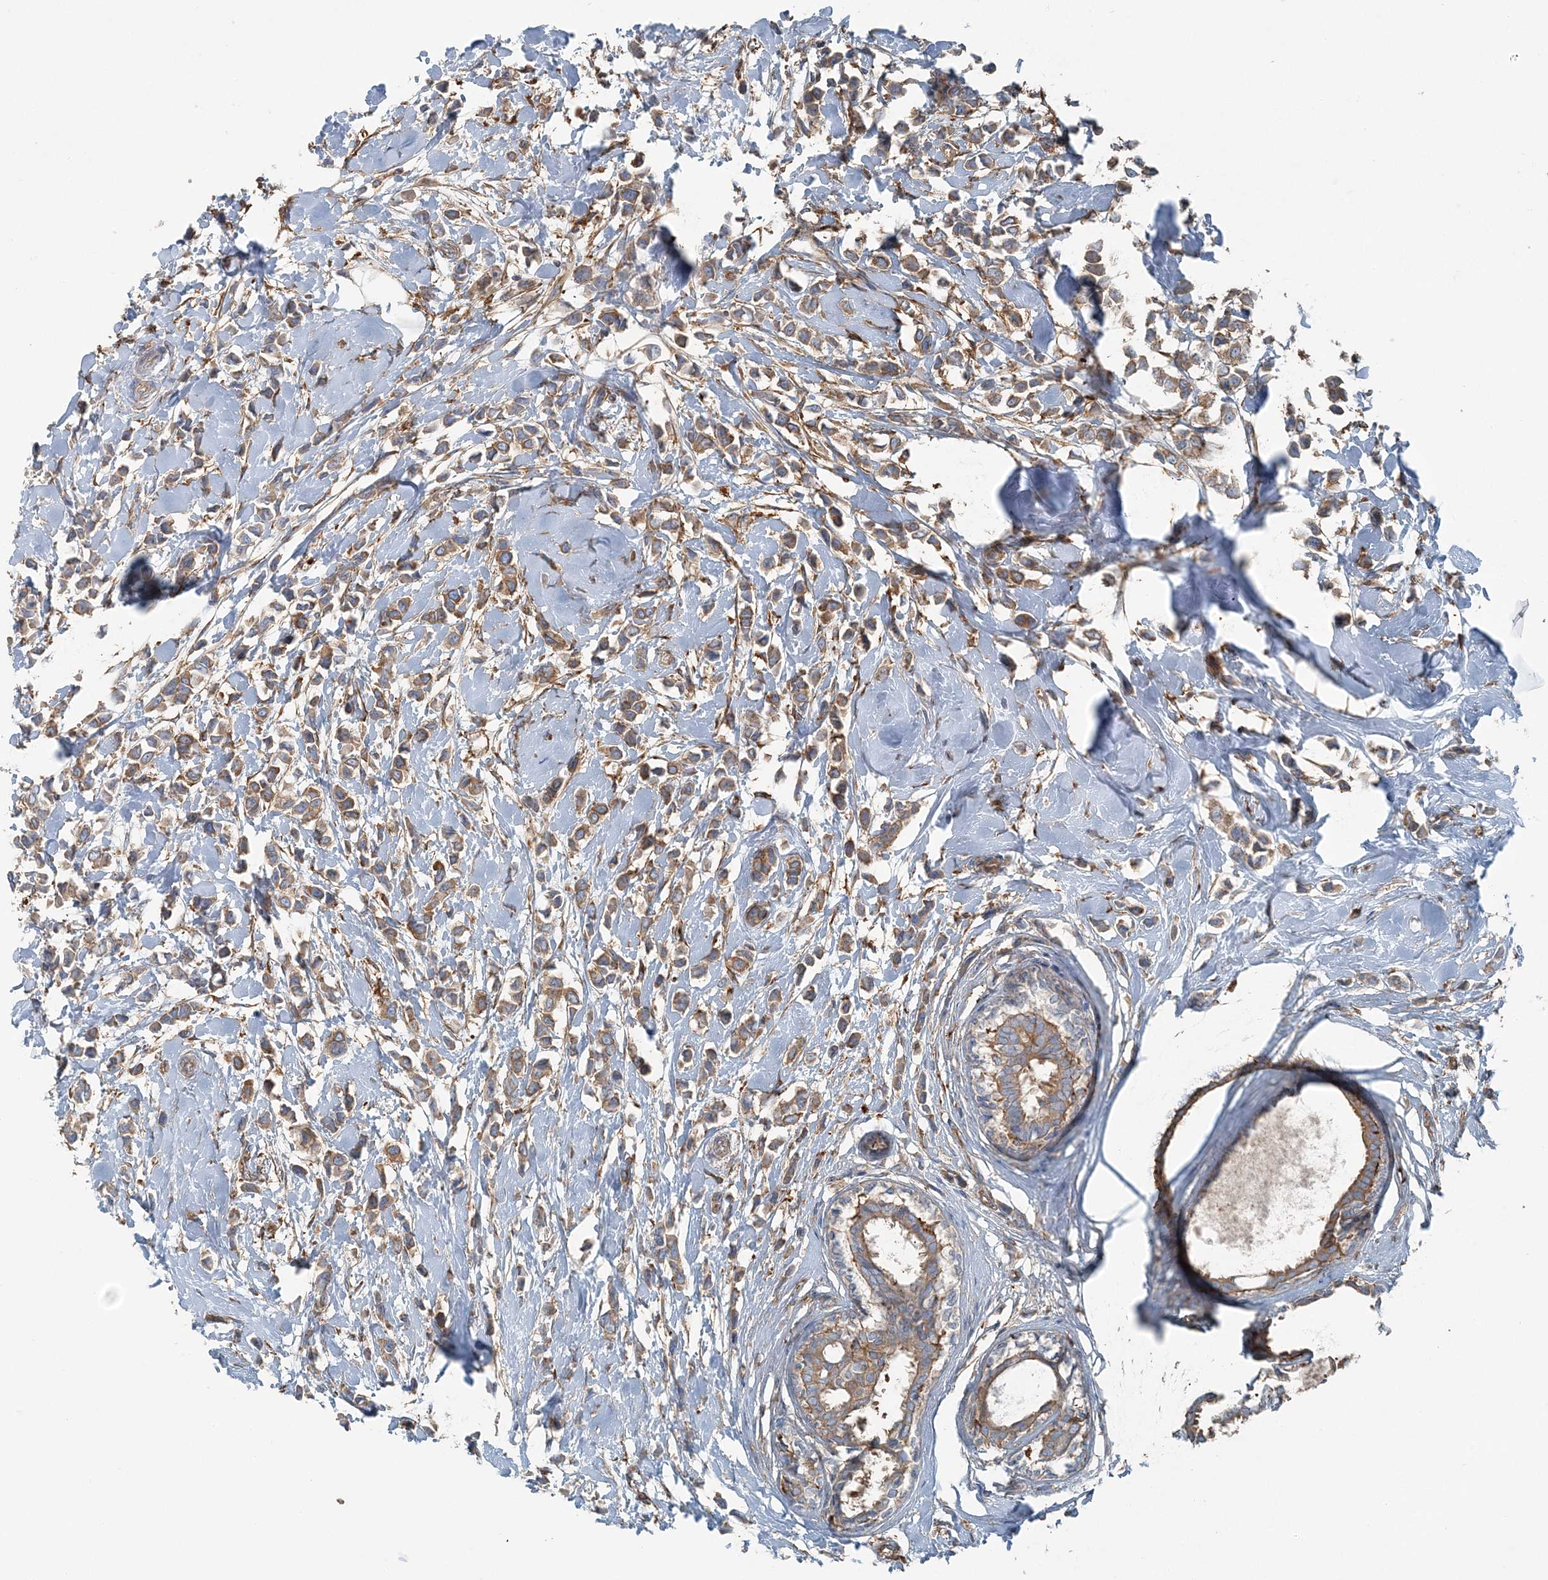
{"staining": {"intensity": "moderate", "quantity": ">75%", "location": "cytoplasmic/membranous"}, "tissue": "breast cancer", "cell_type": "Tumor cells", "image_type": "cancer", "snomed": [{"axis": "morphology", "description": "Lobular carcinoma"}, {"axis": "topography", "description": "Breast"}], "caption": "Tumor cells display medium levels of moderate cytoplasmic/membranous positivity in about >75% of cells in breast cancer. The protein is shown in brown color, while the nuclei are stained blue.", "gene": "SNX2", "patient": {"sex": "female", "age": 51}}